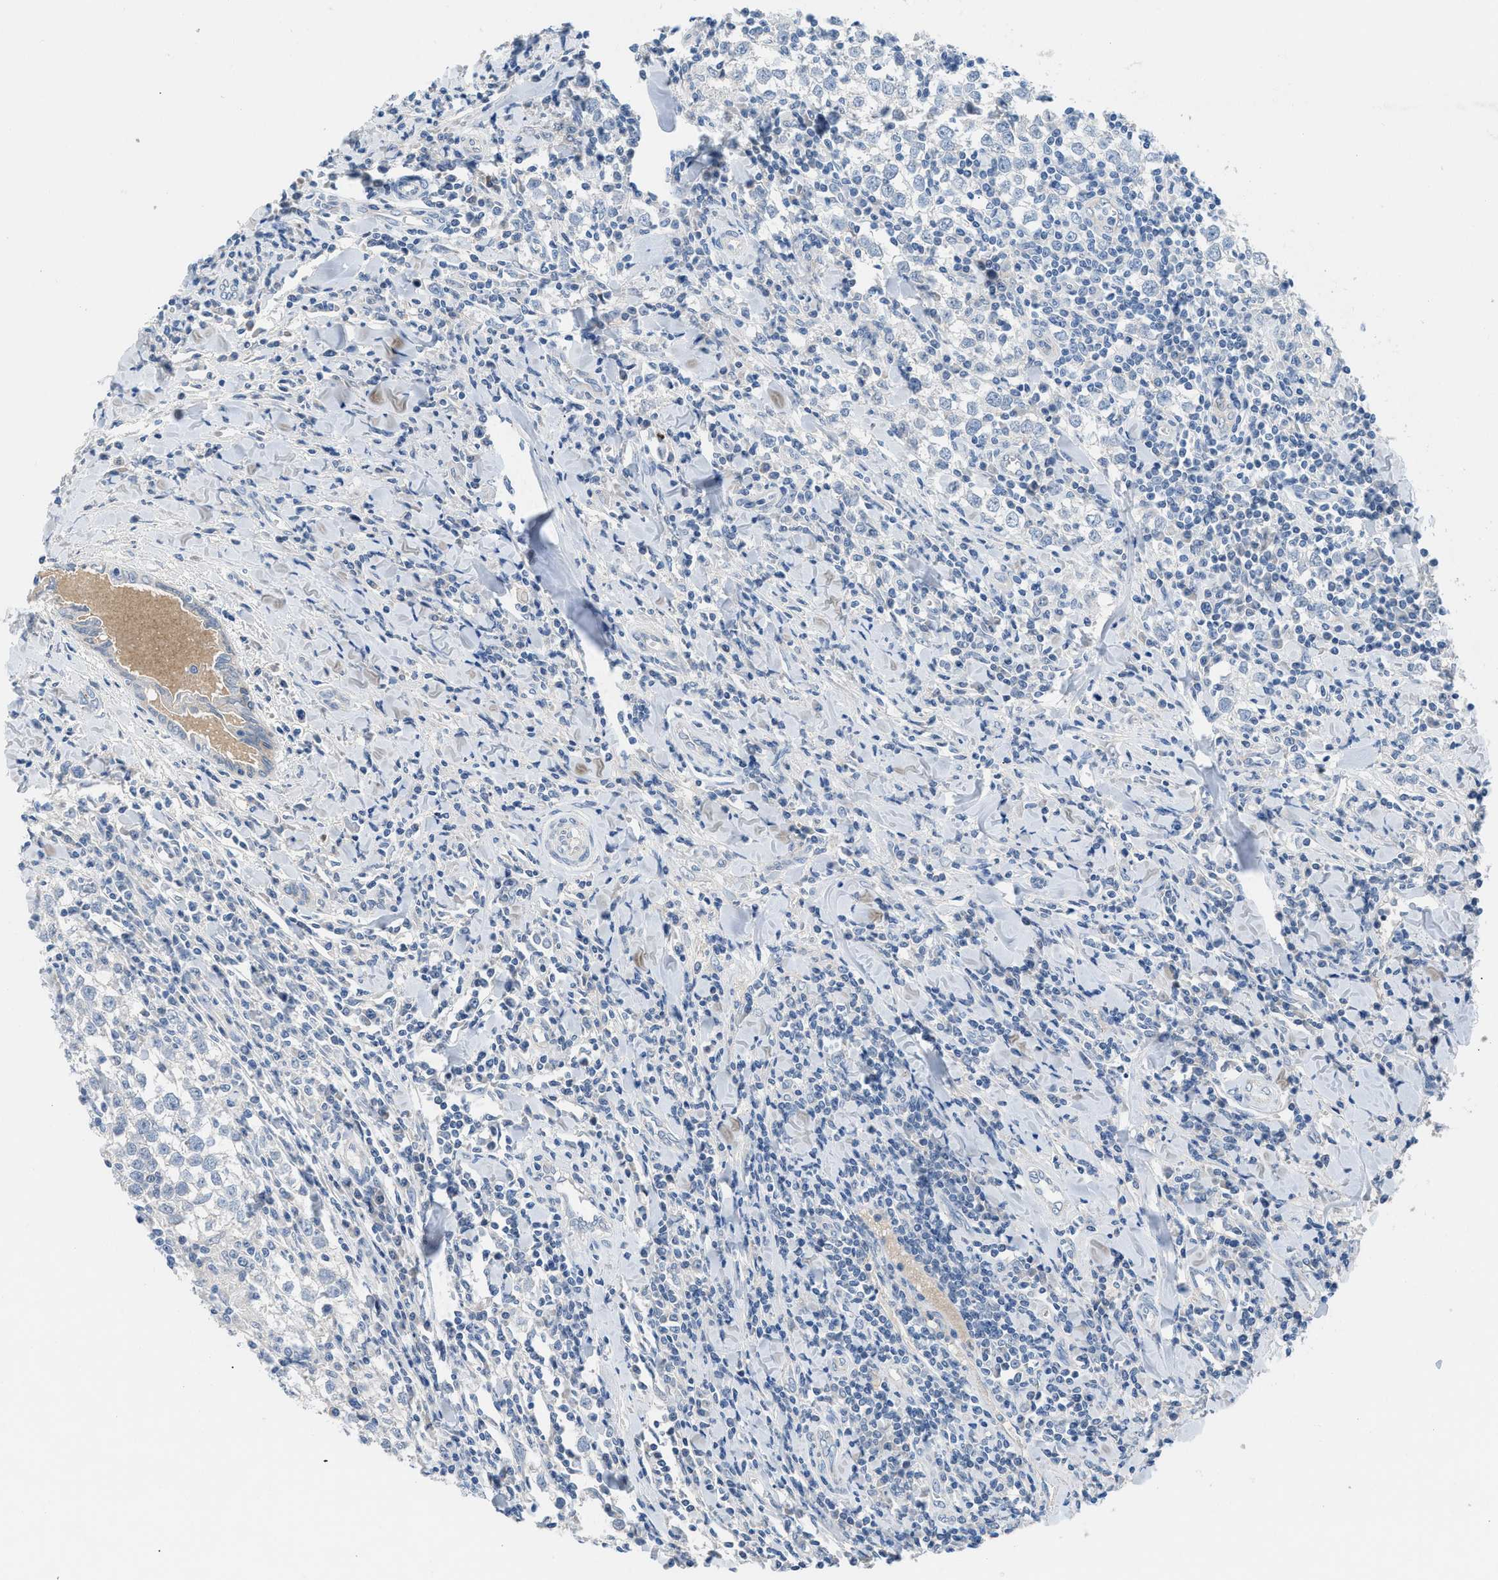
{"staining": {"intensity": "negative", "quantity": "none", "location": "none"}, "tissue": "testis cancer", "cell_type": "Tumor cells", "image_type": "cancer", "snomed": [{"axis": "morphology", "description": "Seminoma, NOS"}, {"axis": "morphology", "description": "Carcinoma, Embryonal, NOS"}, {"axis": "topography", "description": "Testis"}], "caption": "Protein analysis of testis cancer (seminoma) displays no significant positivity in tumor cells.", "gene": "HPX", "patient": {"sex": "male", "age": 36}}